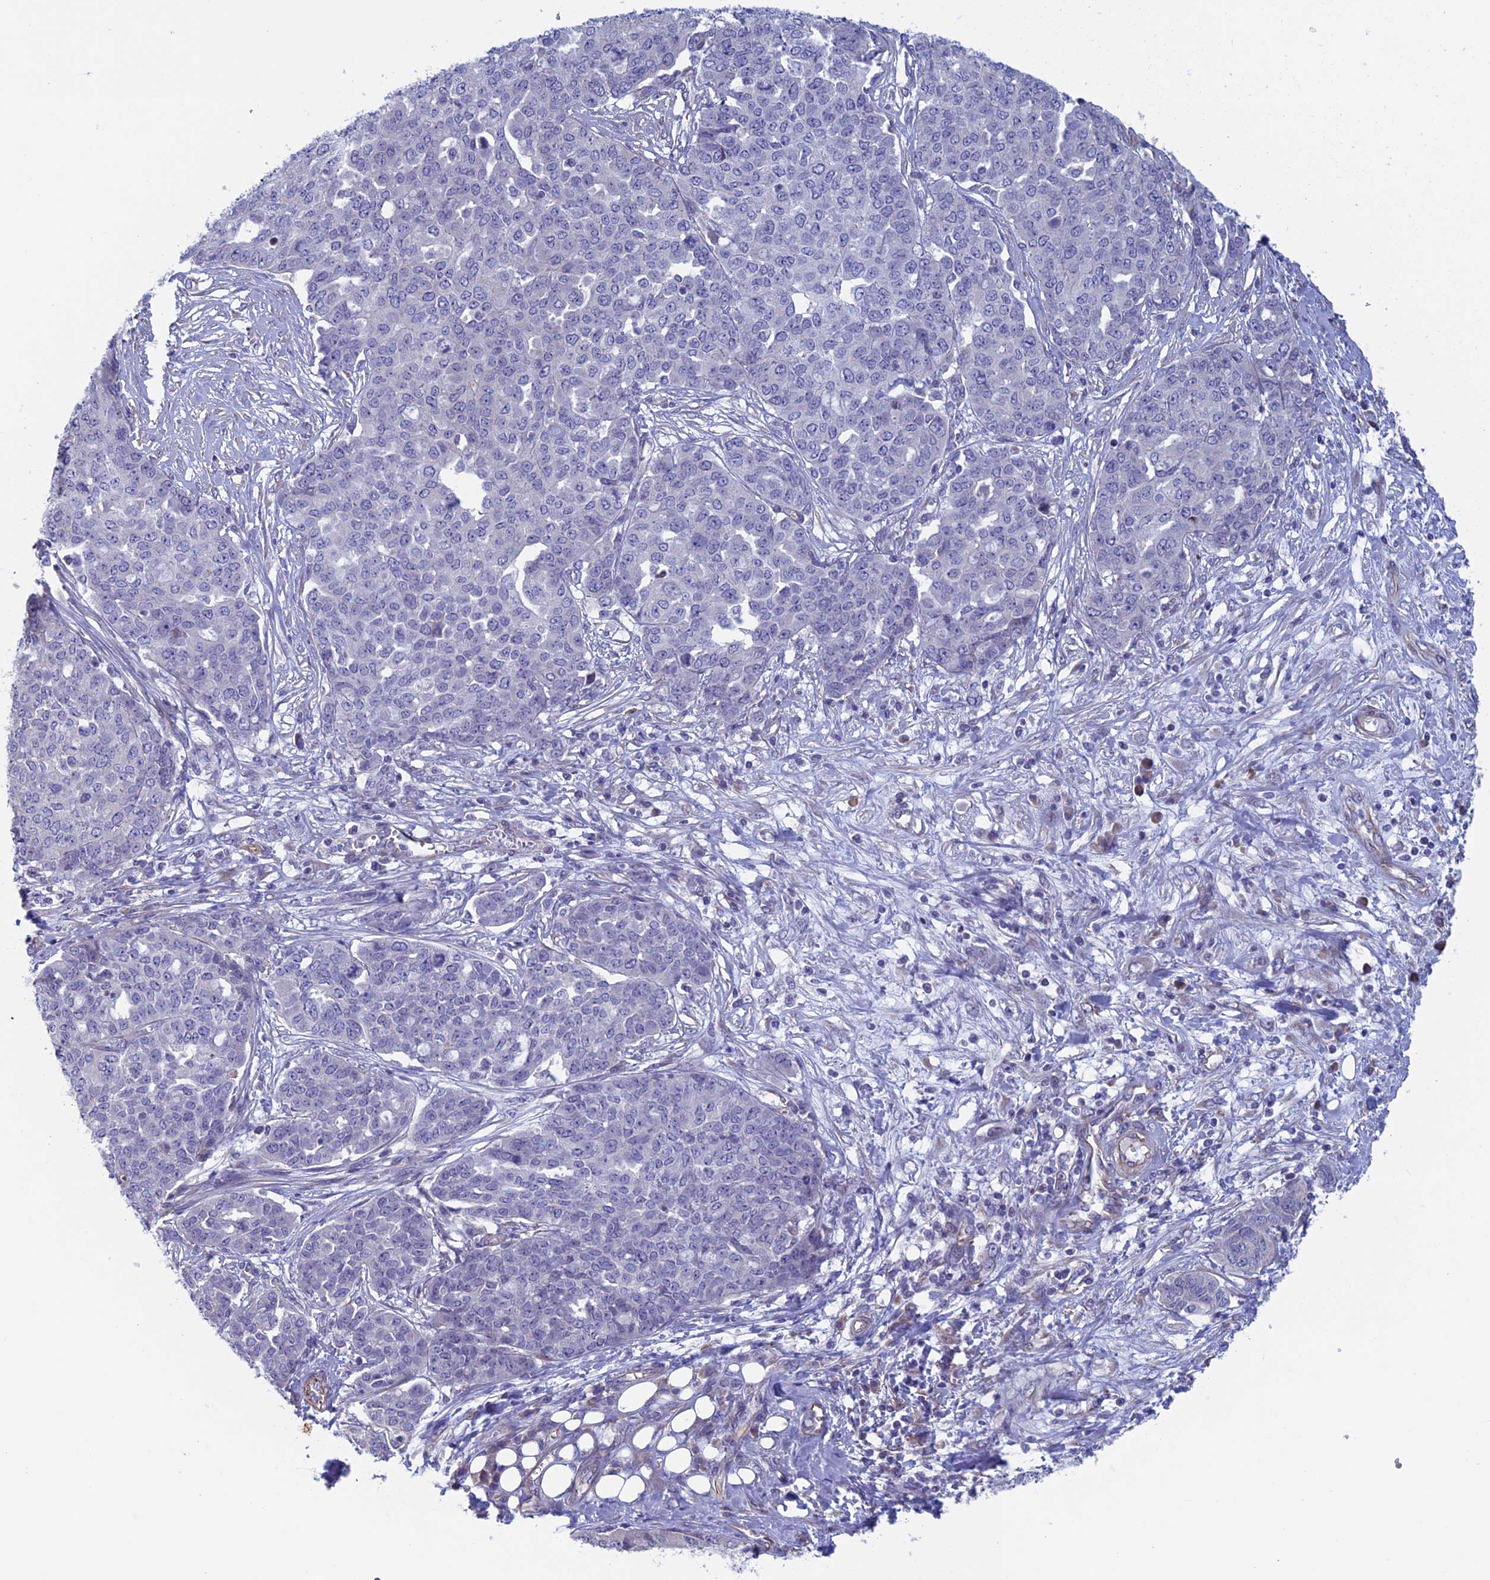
{"staining": {"intensity": "negative", "quantity": "none", "location": "none"}, "tissue": "ovarian cancer", "cell_type": "Tumor cells", "image_type": "cancer", "snomed": [{"axis": "morphology", "description": "Cystadenocarcinoma, serous, NOS"}, {"axis": "topography", "description": "Soft tissue"}, {"axis": "topography", "description": "Ovary"}], "caption": "Human ovarian cancer (serous cystadenocarcinoma) stained for a protein using immunohistochemistry (IHC) displays no staining in tumor cells.", "gene": "BCL2L10", "patient": {"sex": "female", "age": 57}}